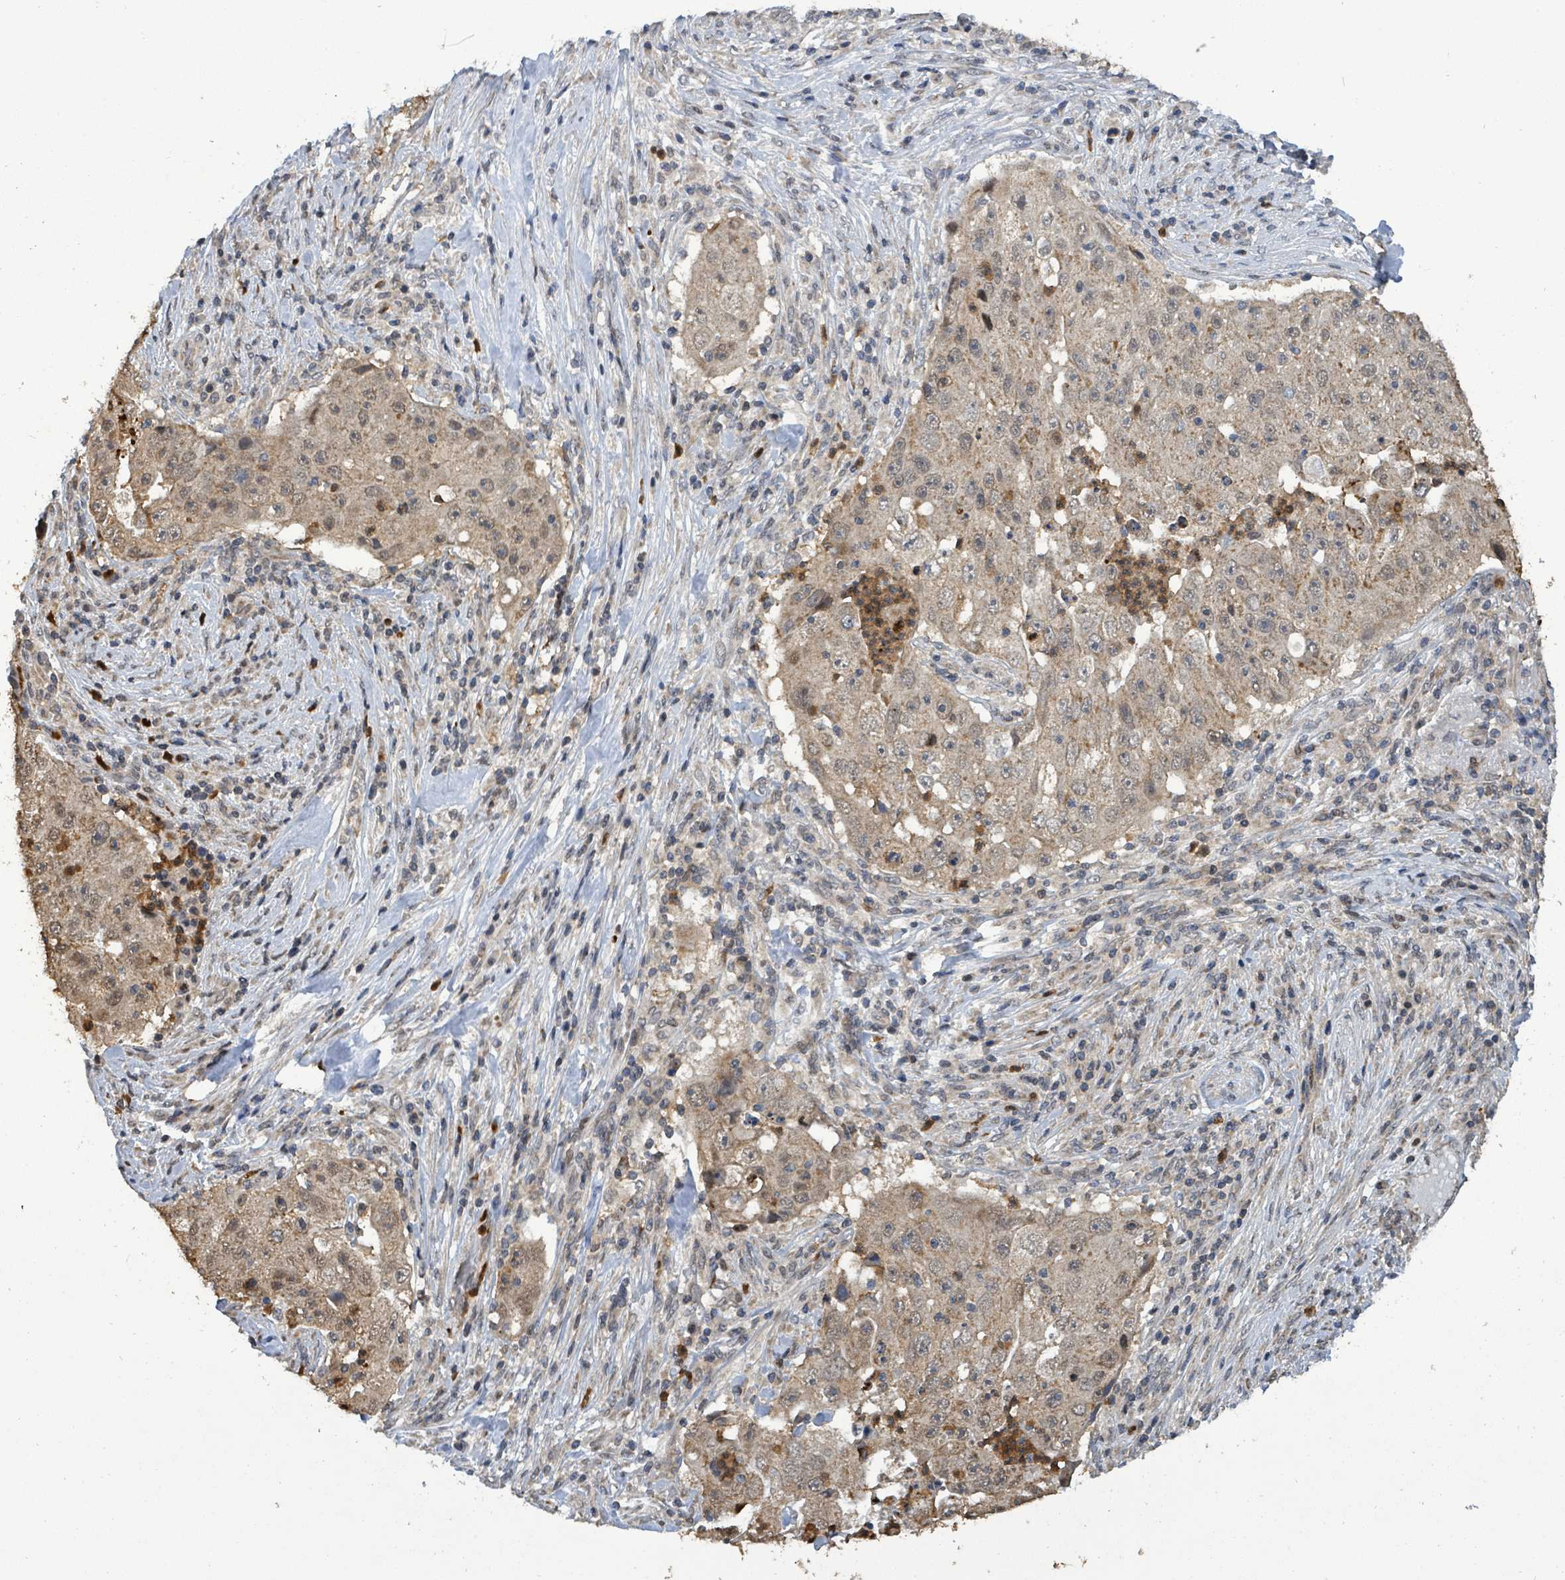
{"staining": {"intensity": "weak", "quantity": ">75%", "location": "cytoplasmic/membranous,nuclear"}, "tissue": "lung cancer", "cell_type": "Tumor cells", "image_type": "cancer", "snomed": [{"axis": "morphology", "description": "Squamous cell carcinoma, NOS"}, {"axis": "topography", "description": "Lung"}], "caption": "This is an image of immunohistochemistry (IHC) staining of squamous cell carcinoma (lung), which shows weak expression in the cytoplasmic/membranous and nuclear of tumor cells.", "gene": "COQ6", "patient": {"sex": "male", "age": 64}}